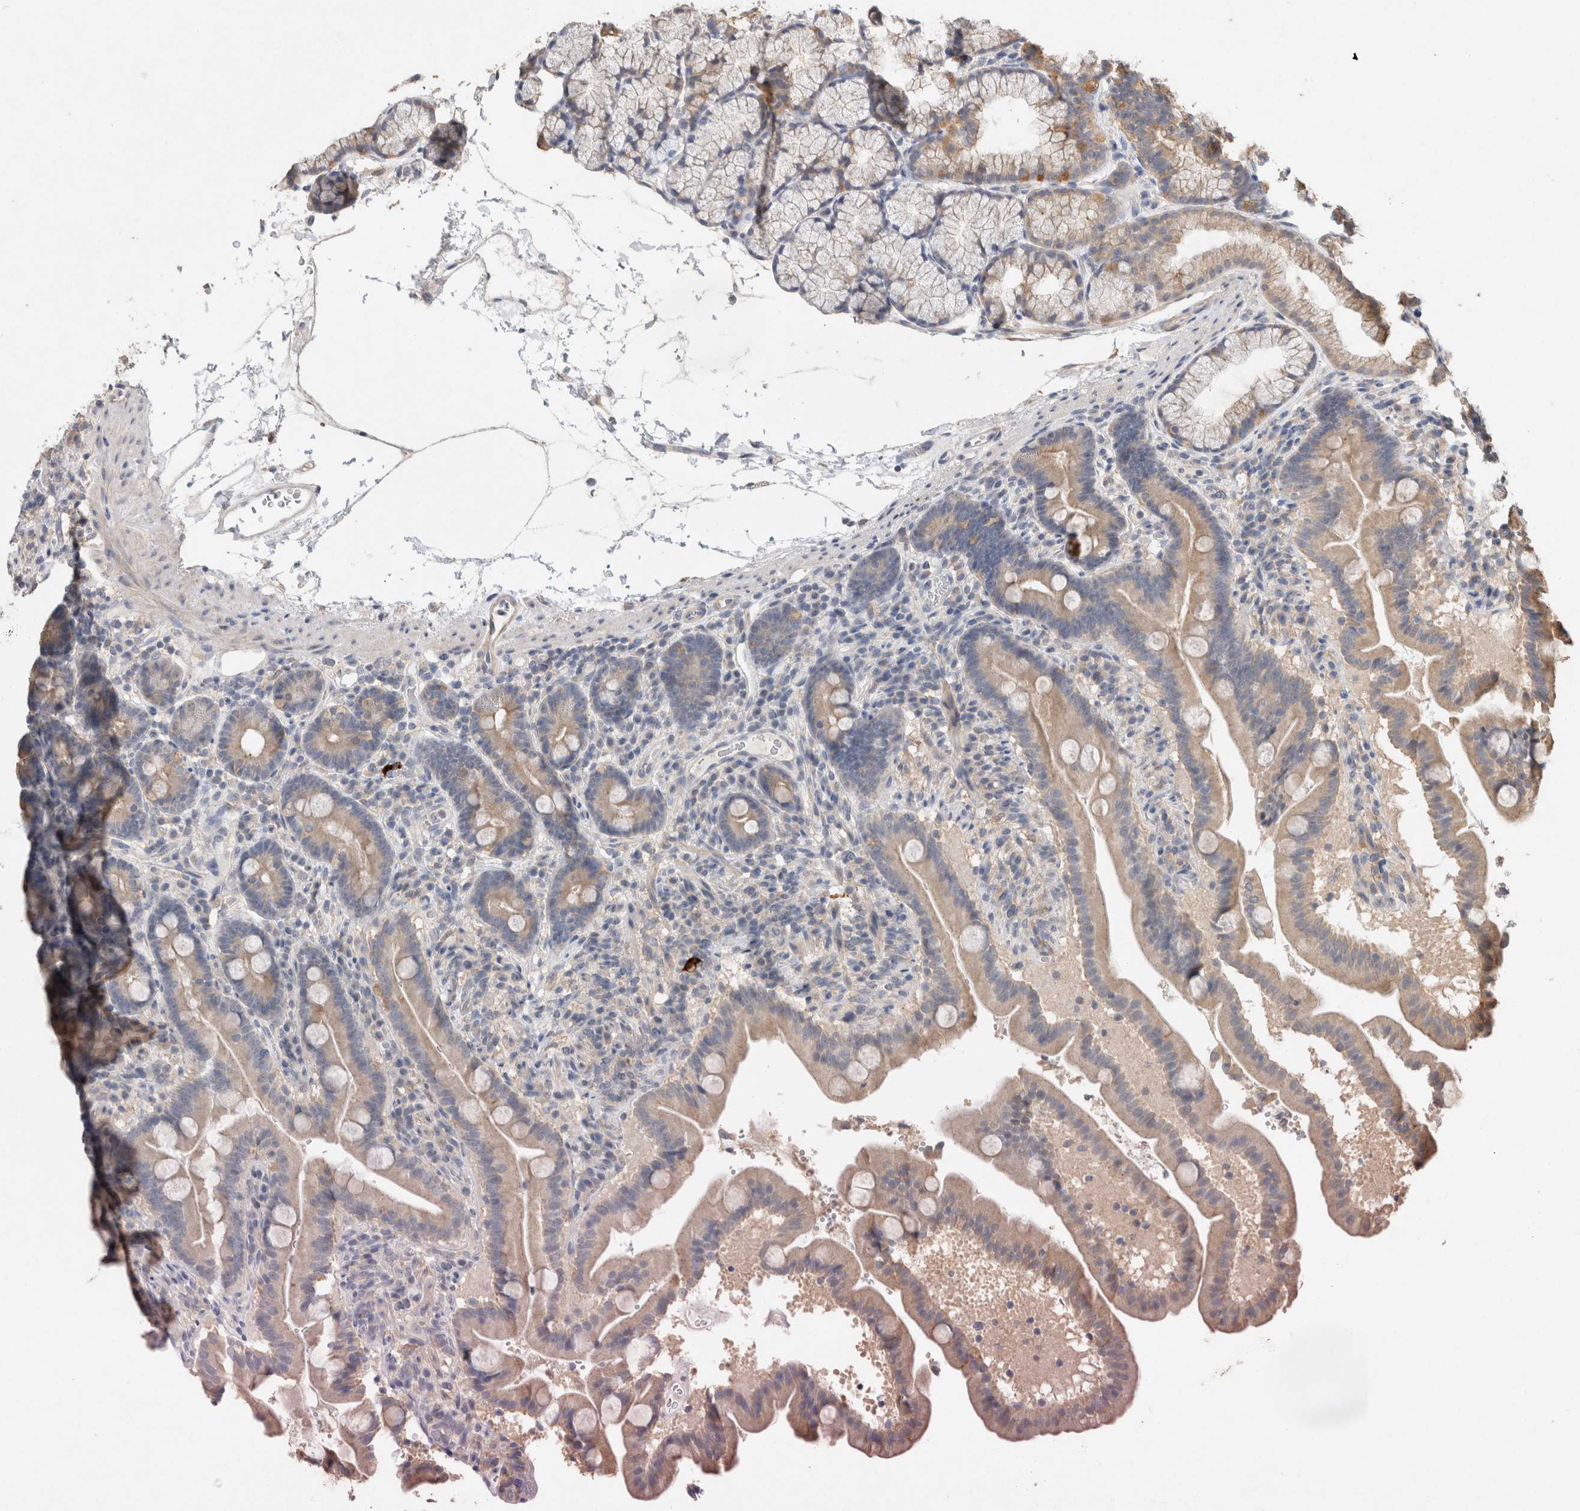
{"staining": {"intensity": "weak", "quantity": ">75%", "location": "cytoplasmic/membranous"}, "tissue": "duodenum", "cell_type": "Glandular cells", "image_type": "normal", "snomed": [{"axis": "morphology", "description": "Normal tissue, NOS"}, {"axis": "topography", "description": "Duodenum"}], "caption": "This photomicrograph displays immunohistochemistry staining of unremarkable duodenum, with low weak cytoplasmic/membranous staining in about >75% of glandular cells.", "gene": "RAB14", "patient": {"sex": "male", "age": 54}}